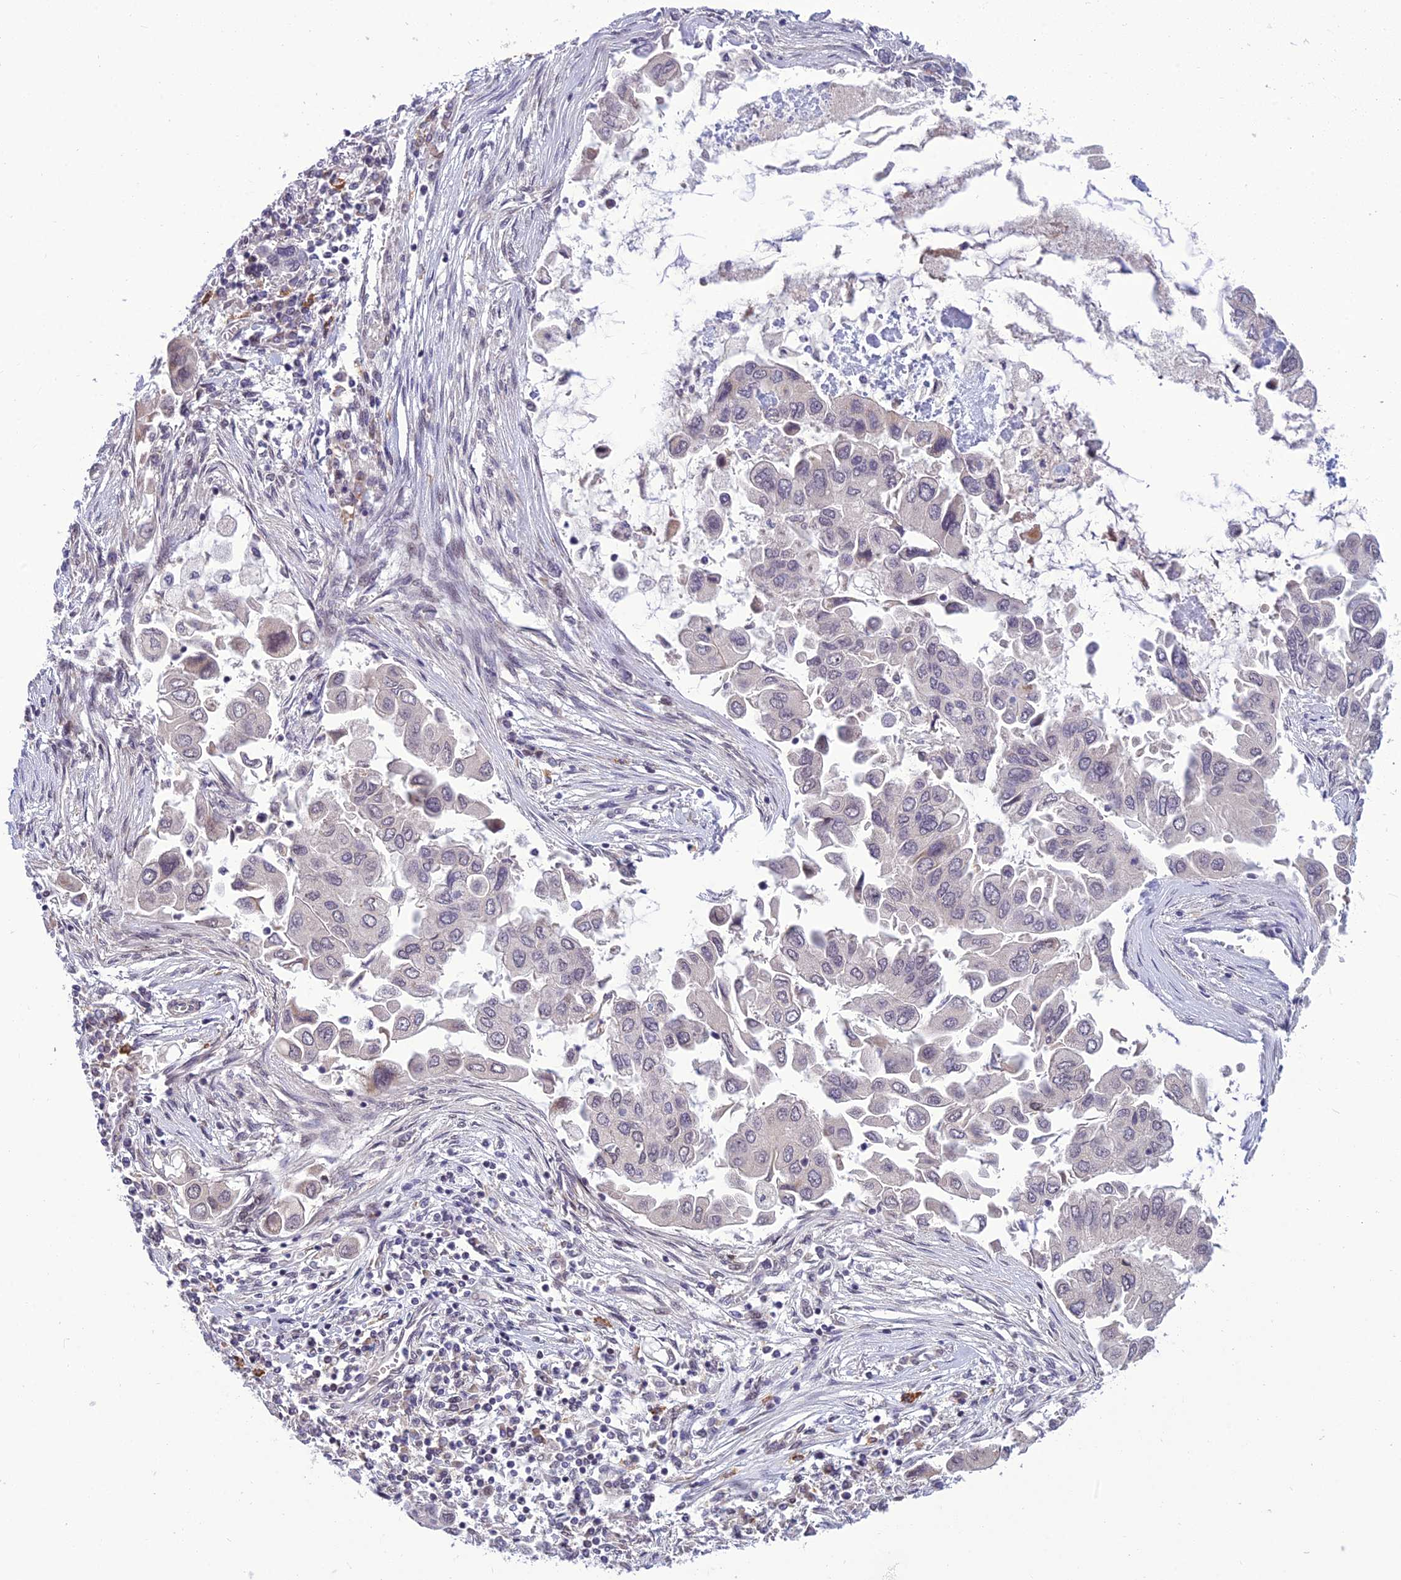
{"staining": {"intensity": "negative", "quantity": "none", "location": "none"}, "tissue": "lung cancer", "cell_type": "Tumor cells", "image_type": "cancer", "snomed": [{"axis": "morphology", "description": "Adenocarcinoma, NOS"}, {"axis": "topography", "description": "Lung"}], "caption": "This is a histopathology image of IHC staining of lung cancer, which shows no staining in tumor cells. (Stains: DAB immunohistochemistry (IHC) with hematoxylin counter stain, Microscopy: brightfield microscopy at high magnification).", "gene": "FBRS", "patient": {"sex": "female", "age": 76}}